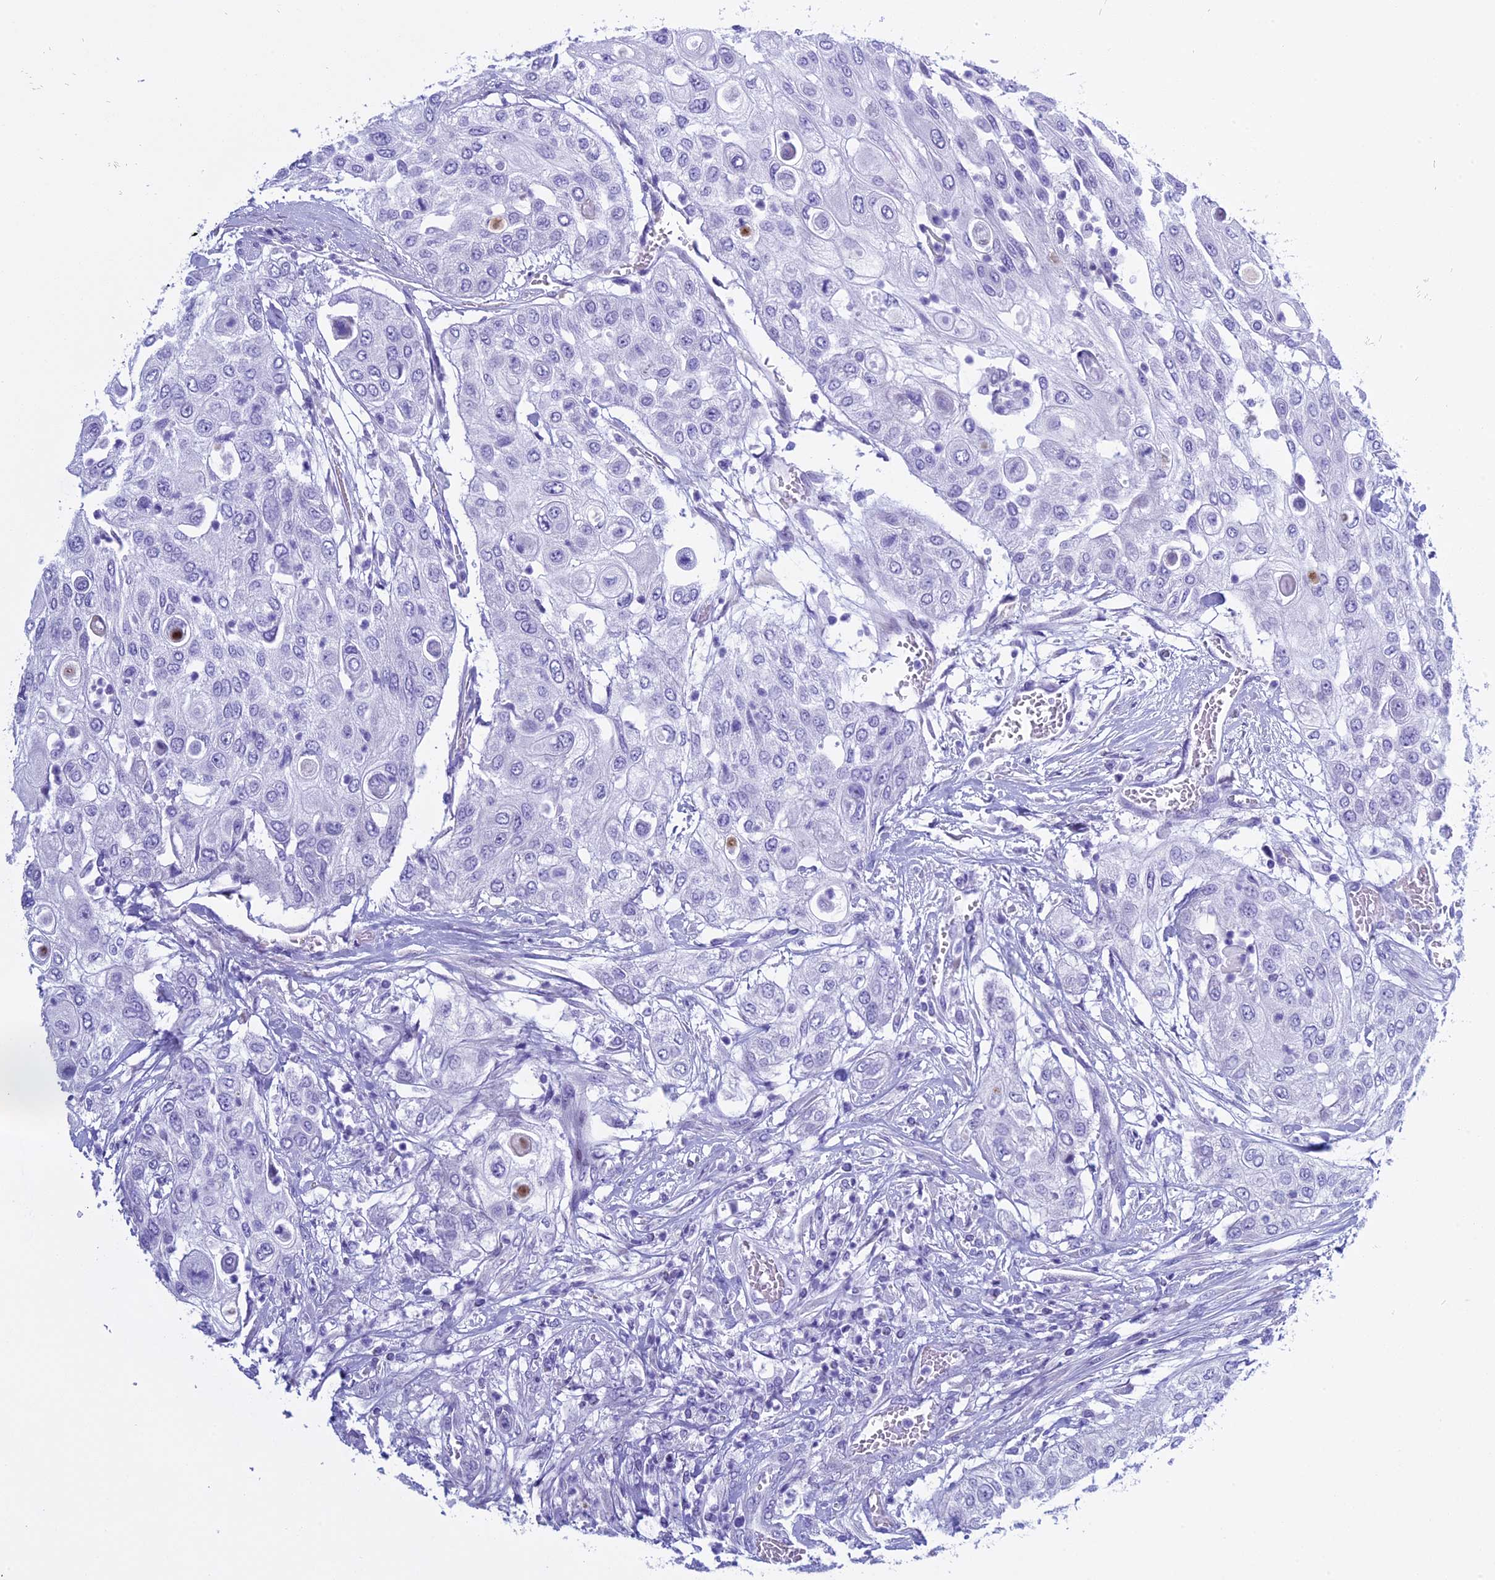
{"staining": {"intensity": "negative", "quantity": "none", "location": "none"}, "tissue": "urothelial cancer", "cell_type": "Tumor cells", "image_type": "cancer", "snomed": [{"axis": "morphology", "description": "Urothelial carcinoma, High grade"}, {"axis": "topography", "description": "Urinary bladder"}], "caption": "There is no significant positivity in tumor cells of urothelial cancer.", "gene": "KCTD21", "patient": {"sex": "female", "age": 79}}